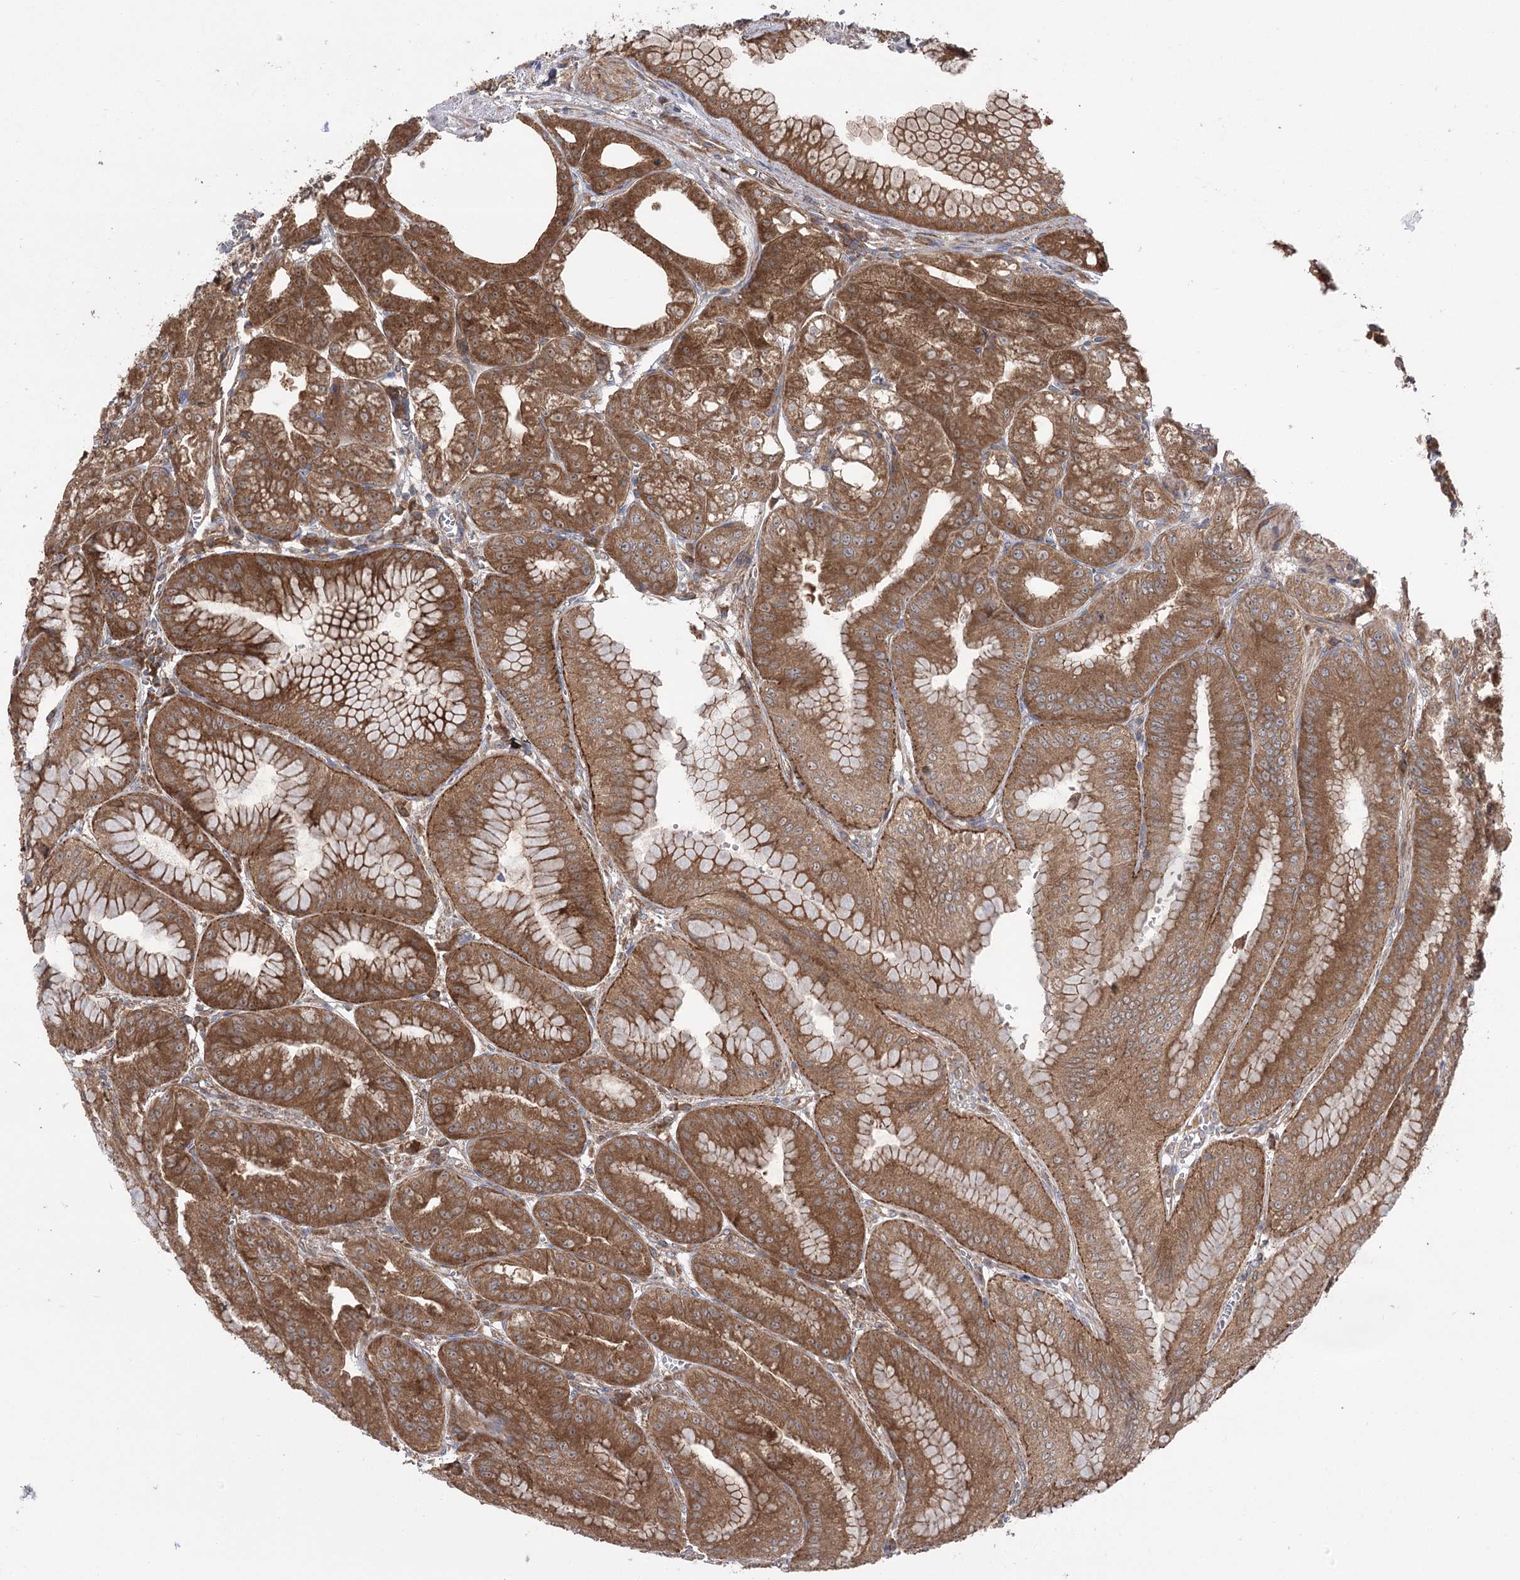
{"staining": {"intensity": "strong", "quantity": ">75%", "location": "cytoplasmic/membranous"}, "tissue": "stomach", "cell_type": "Glandular cells", "image_type": "normal", "snomed": [{"axis": "morphology", "description": "Normal tissue, NOS"}, {"axis": "topography", "description": "Stomach, upper"}, {"axis": "topography", "description": "Stomach, lower"}], "caption": "The micrograph shows staining of unremarkable stomach, revealing strong cytoplasmic/membranous protein staining (brown color) within glandular cells.", "gene": "VPS37B", "patient": {"sex": "male", "age": 71}}